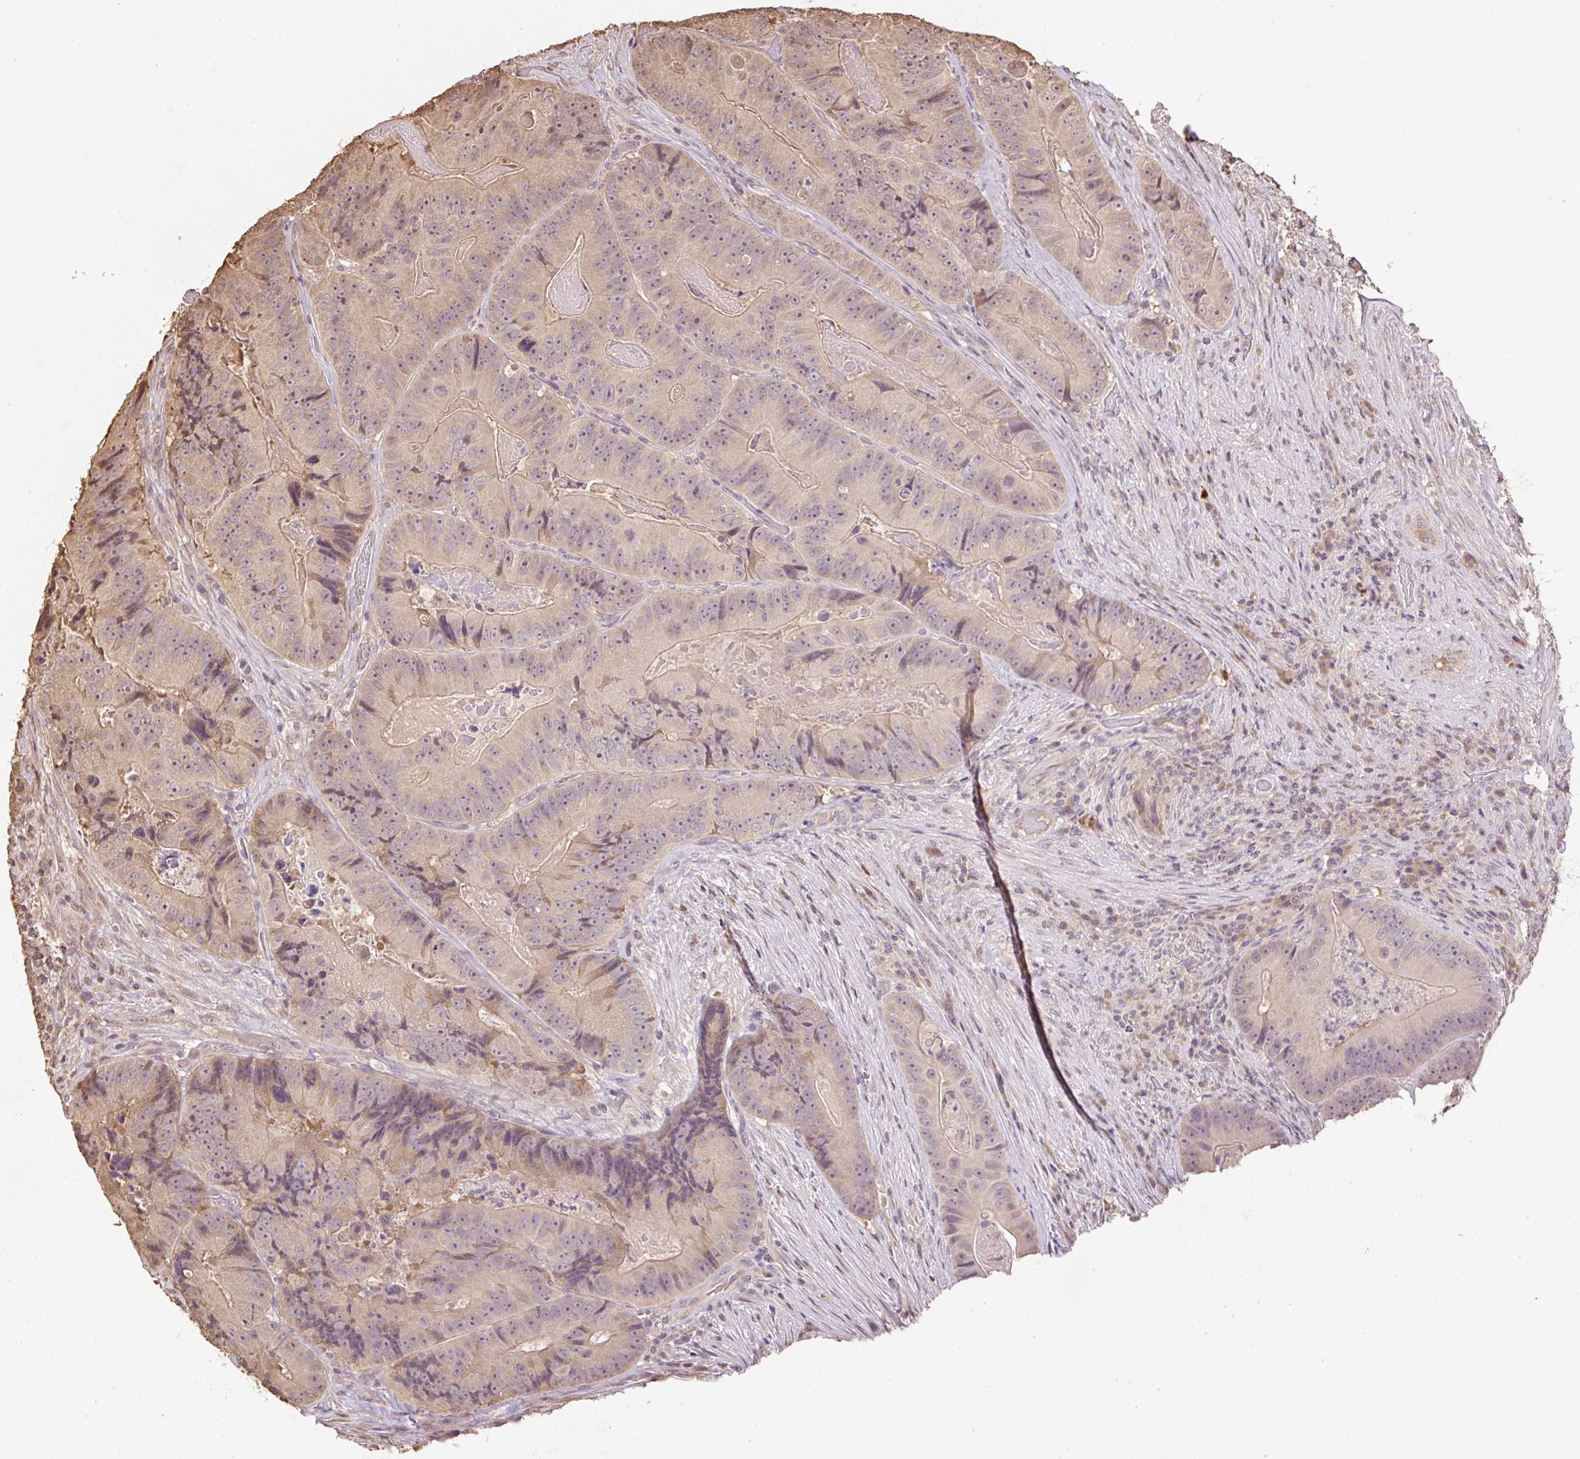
{"staining": {"intensity": "weak", "quantity": "25%-75%", "location": "cytoplasmic/membranous,nuclear"}, "tissue": "colorectal cancer", "cell_type": "Tumor cells", "image_type": "cancer", "snomed": [{"axis": "morphology", "description": "Adenocarcinoma, NOS"}, {"axis": "topography", "description": "Colon"}], "caption": "Immunohistochemical staining of human colorectal adenocarcinoma displays weak cytoplasmic/membranous and nuclear protein expression in about 25%-75% of tumor cells. (Stains: DAB (3,3'-diaminobenzidine) in brown, nuclei in blue, Microscopy: brightfield microscopy at high magnification).", "gene": "TMEM170B", "patient": {"sex": "female", "age": 86}}